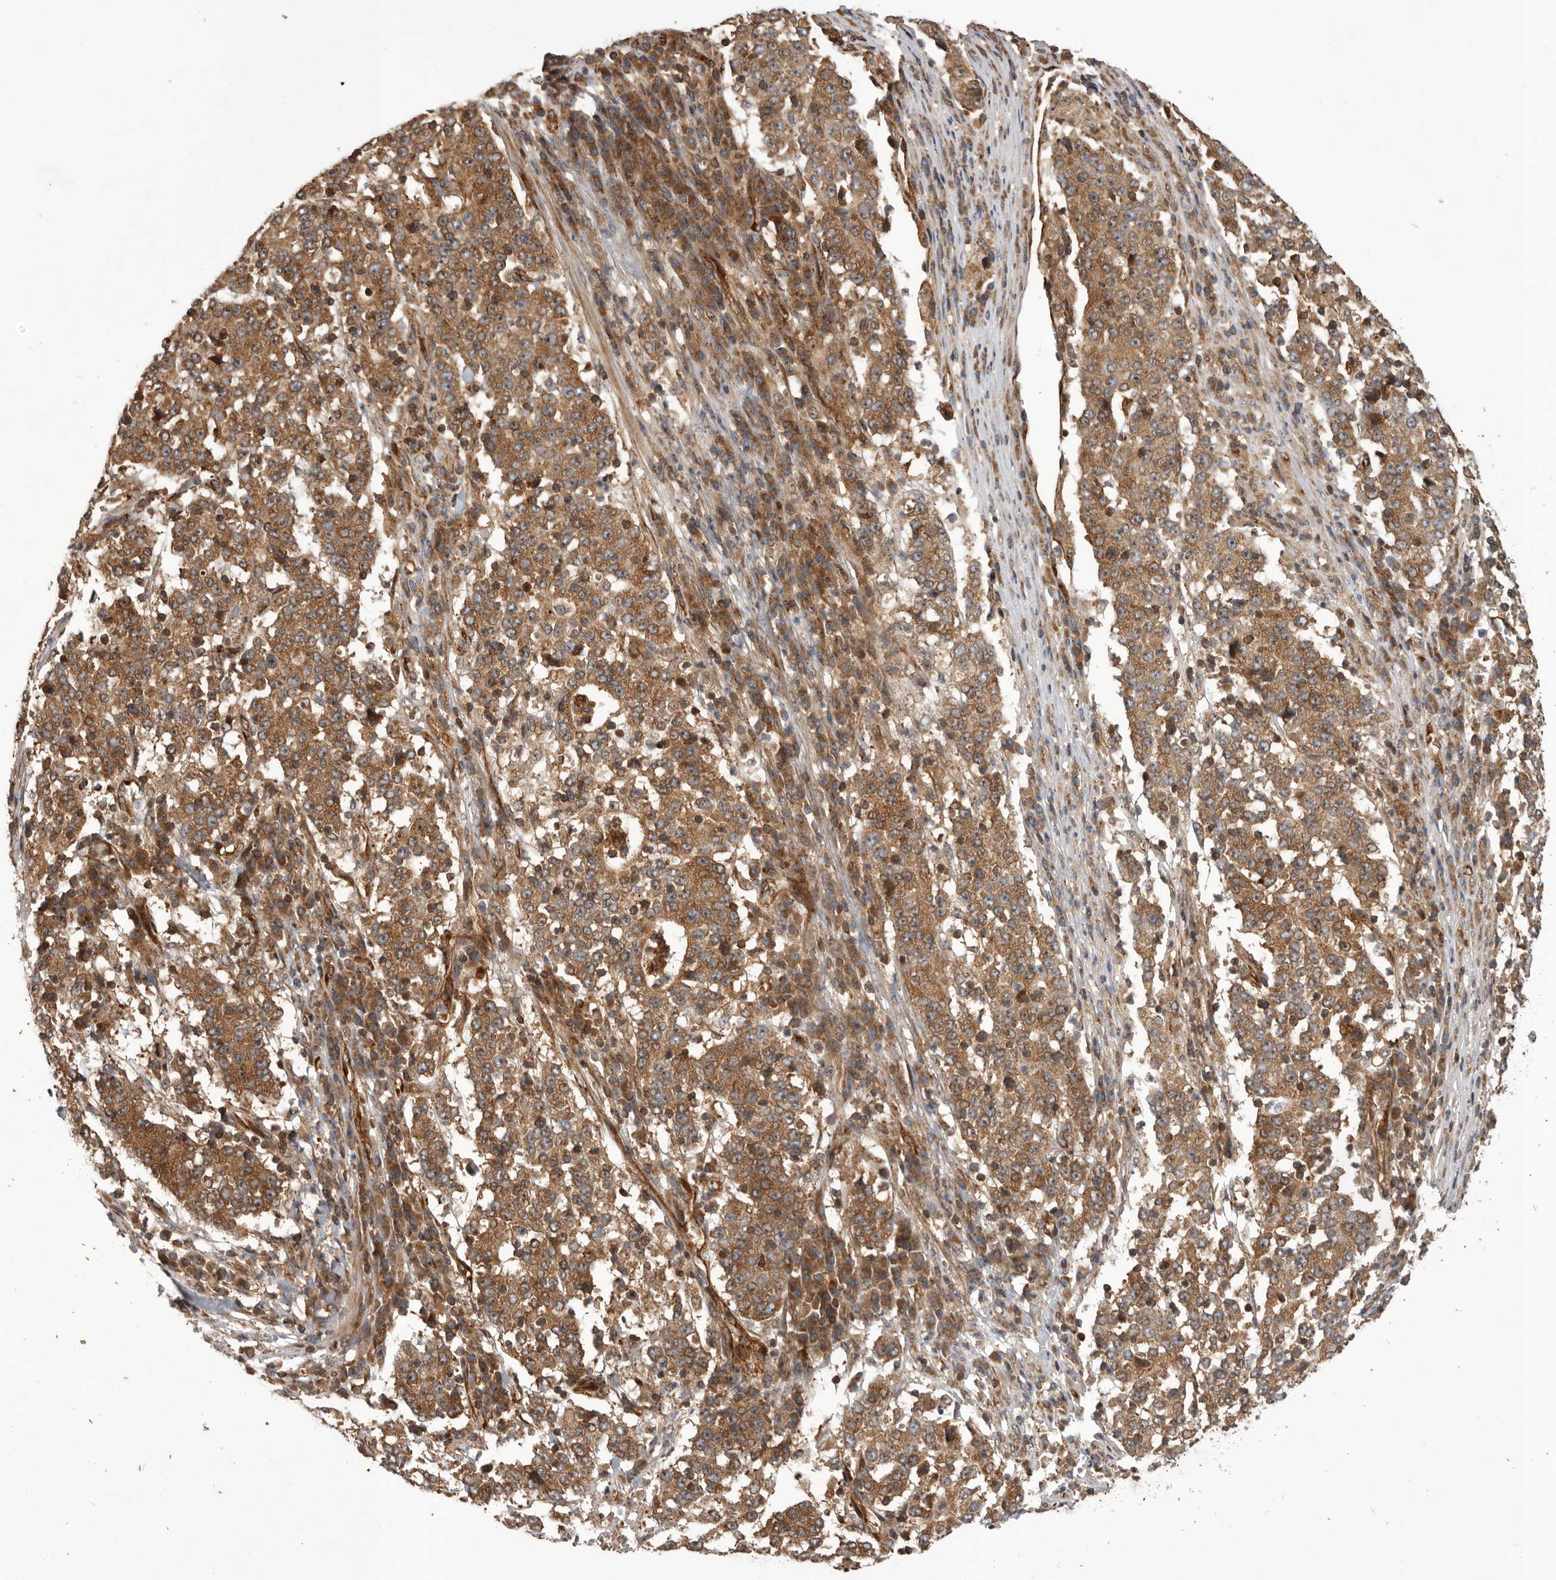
{"staining": {"intensity": "moderate", "quantity": ">75%", "location": "cytoplasmic/membranous"}, "tissue": "stomach cancer", "cell_type": "Tumor cells", "image_type": "cancer", "snomed": [{"axis": "morphology", "description": "Adenocarcinoma, NOS"}, {"axis": "topography", "description": "Stomach"}], "caption": "Immunohistochemical staining of stomach cancer (adenocarcinoma) displays medium levels of moderate cytoplasmic/membranous protein expression in about >75% of tumor cells. The staining was performed using DAB to visualize the protein expression in brown, while the nuclei were stained in blue with hematoxylin (Magnification: 20x).", "gene": "DHDDS", "patient": {"sex": "male", "age": 59}}